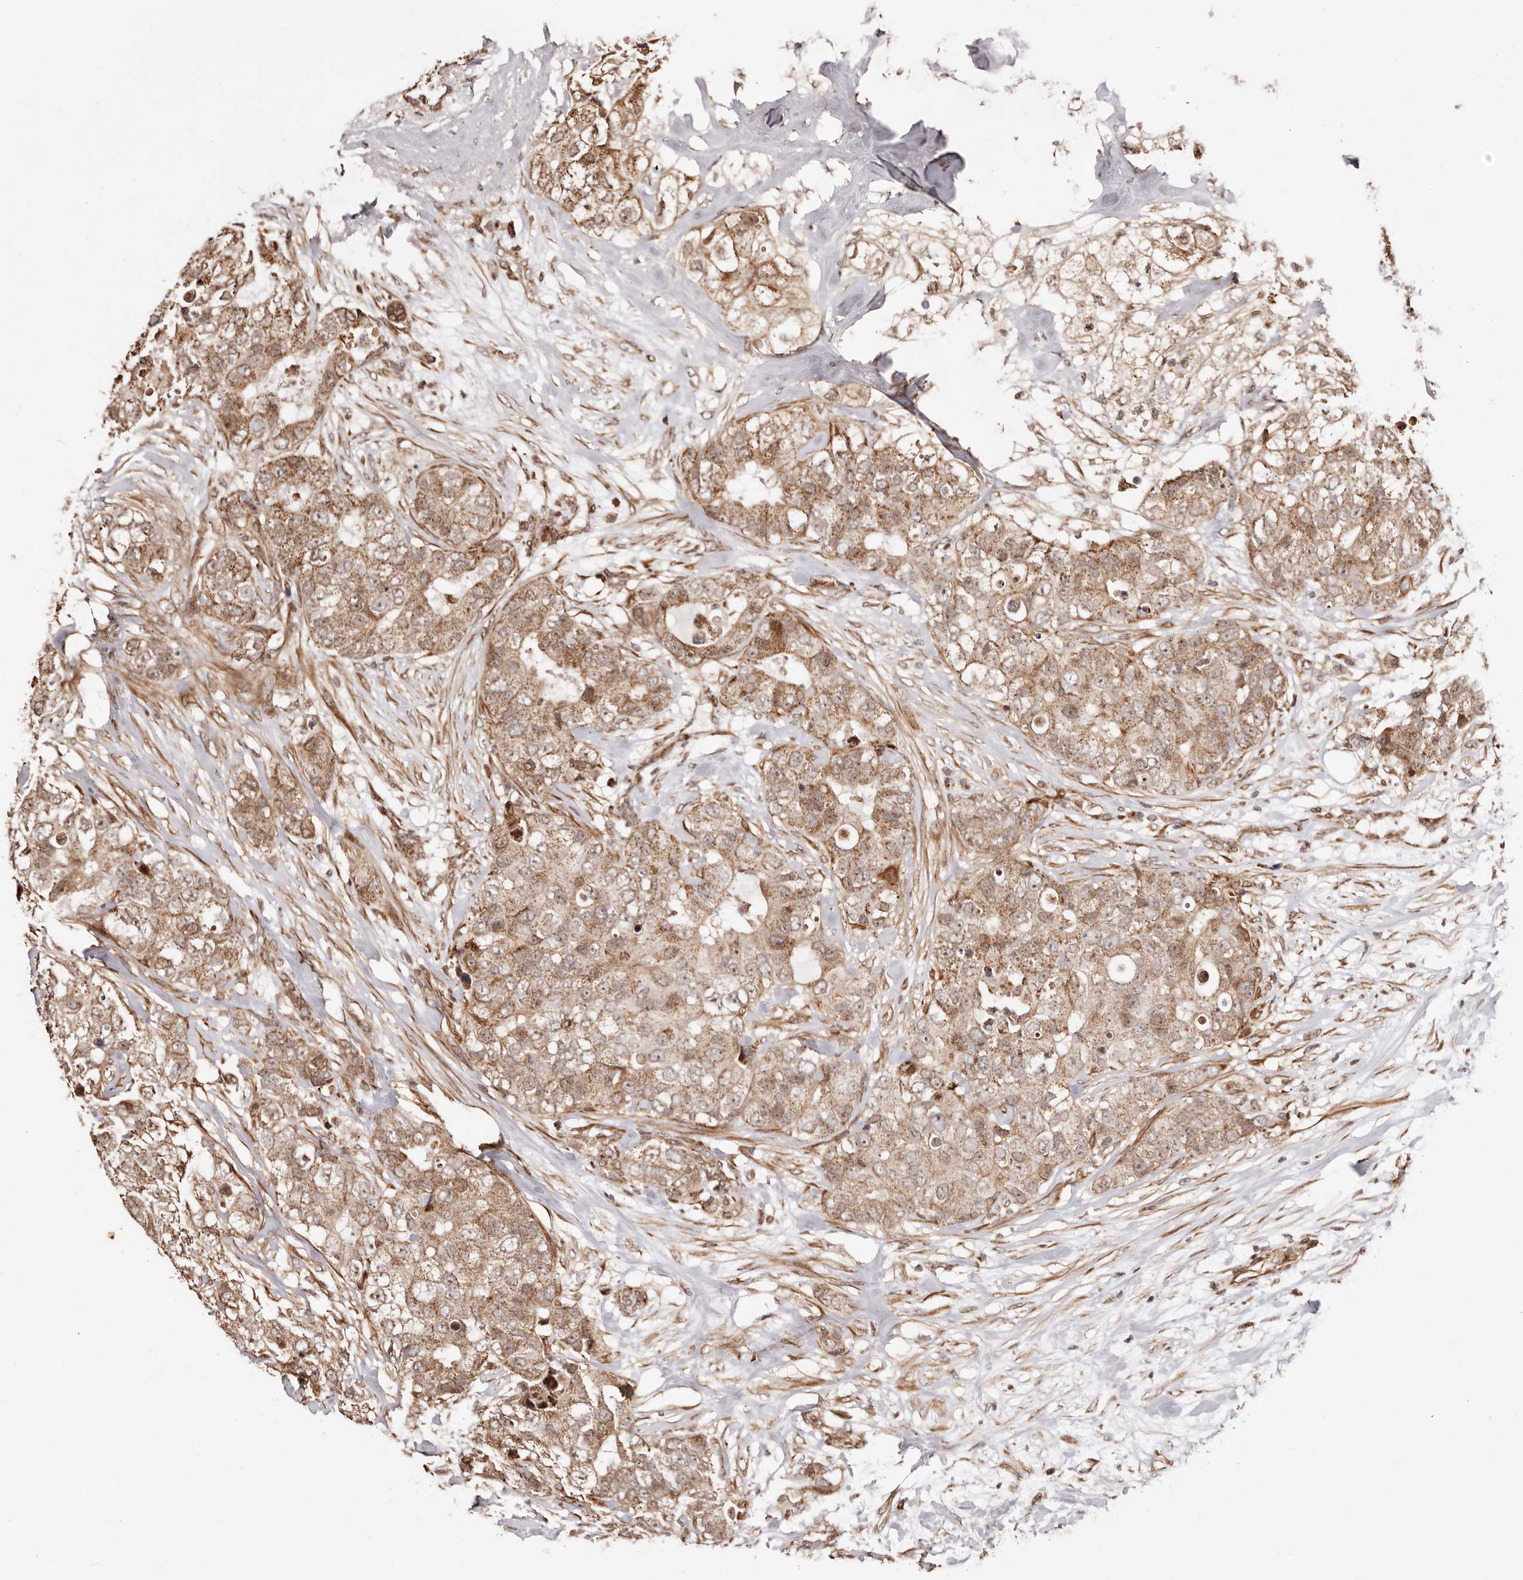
{"staining": {"intensity": "moderate", "quantity": ">75%", "location": "cytoplasmic/membranous"}, "tissue": "breast cancer", "cell_type": "Tumor cells", "image_type": "cancer", "snomed": [{"axis": "morphology", "description": "Duct carcinoma"}, {"axis": "topography", "description": "Breast"}], "caption": "This is an image of immunohistochemistry (IHC) staining of breast invasive ductal carcinoma, which shows moderate positivity in the cytoplasmic/membranous of tumor cells.", "gene": "HIVEP3", "patient": {"sex": "female", "age": 62}}